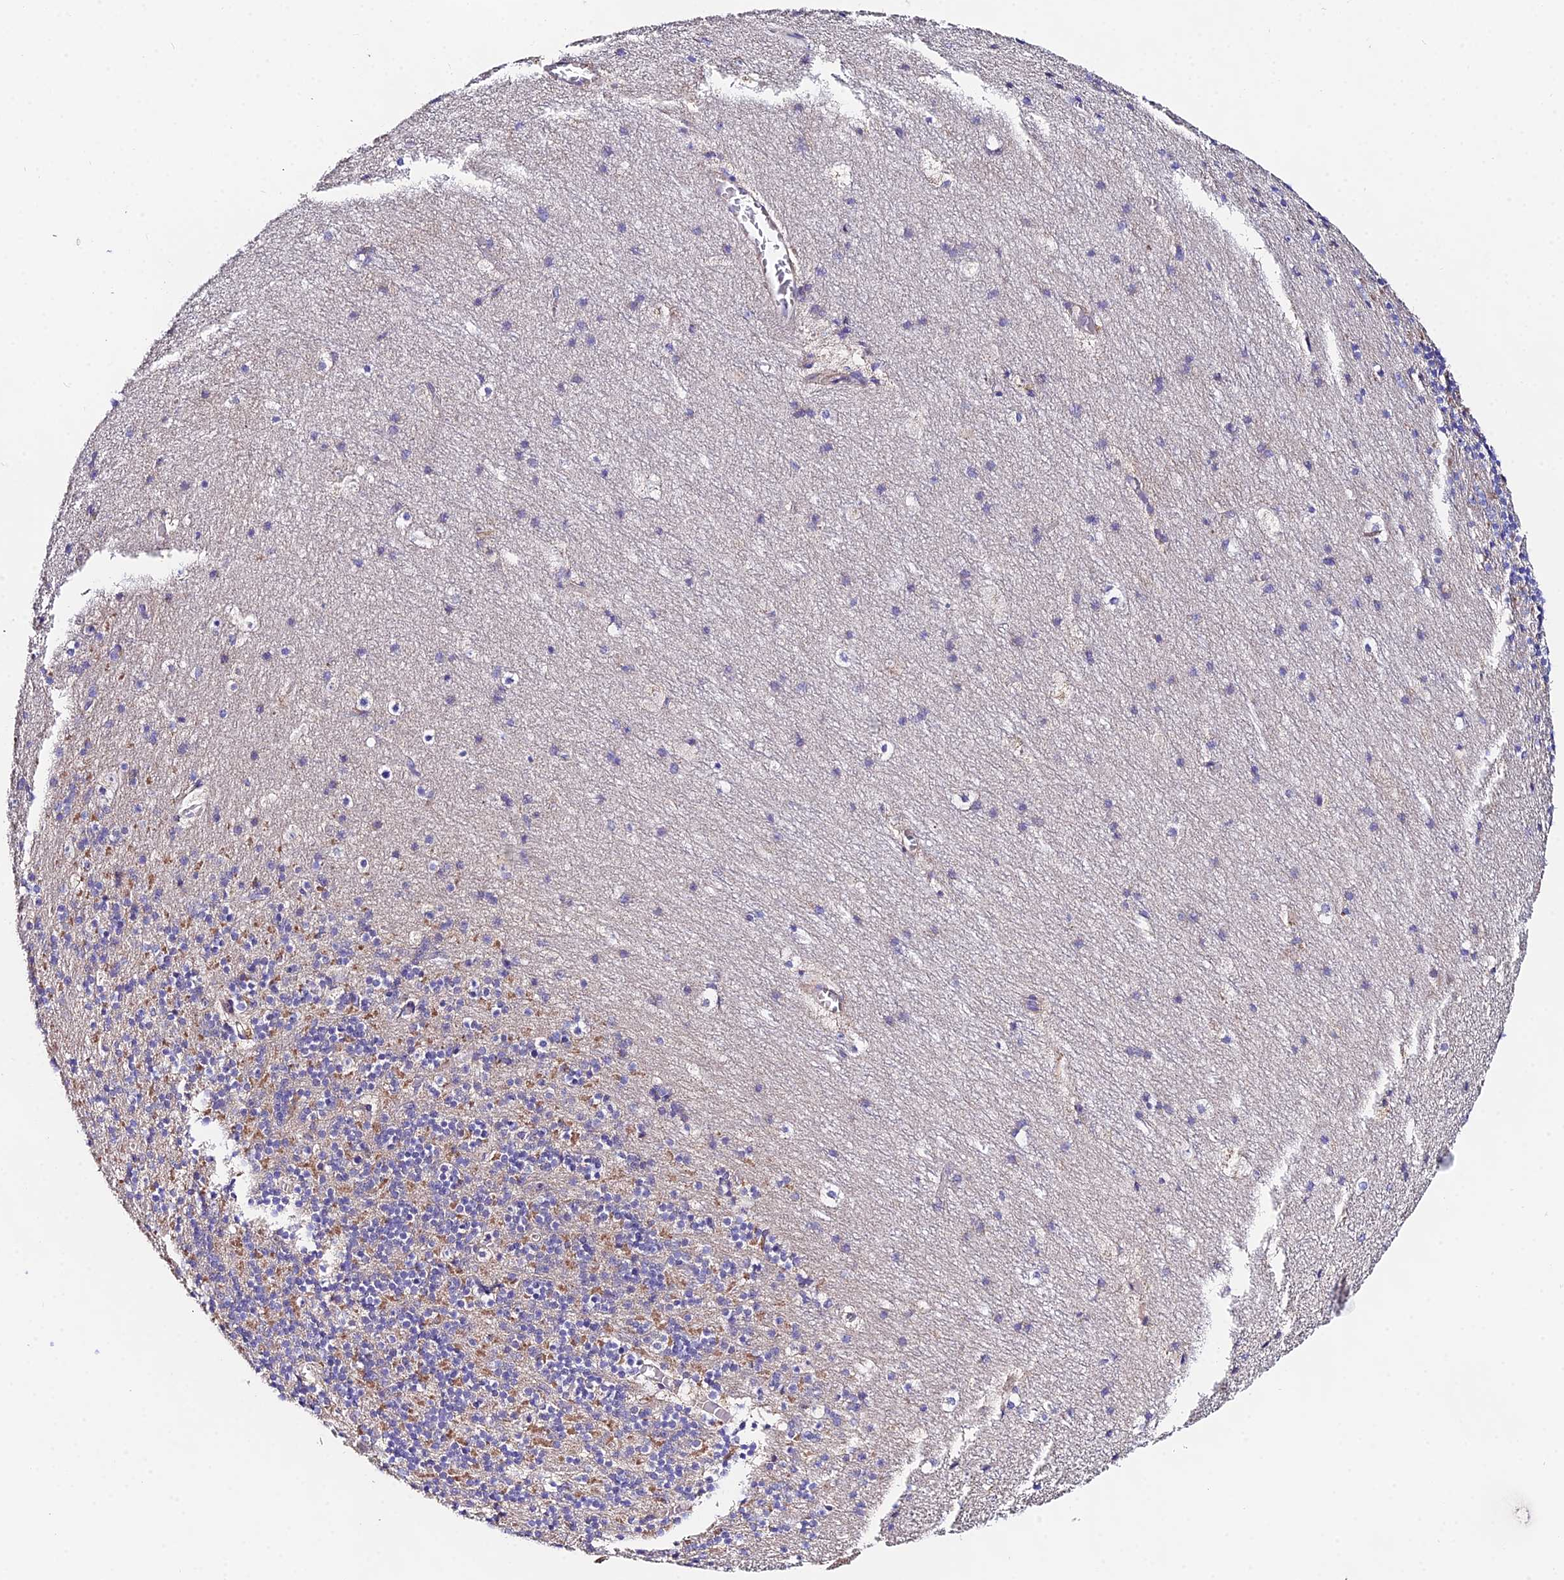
{"staining": {"intensity": "negative", "quantity": "none", "location": "none"}, "tissue": "cerebellum", "cell_type": "Cells in granular layer", "image_type": "normal", "snomed": [{"axis": "morphology", "description": "Normal tissue, NOS"}, {"axis": "topography", "description": "Cerebellum"}], "caption": "High power microscopy micrograph of an immunohistochemistry (IHC) image of normal cerebellum, revealing no significant positivity in cells in granular layer. The staining is performed using DAB (3,3'-diaminobenzidine) brown chromogen with nuclei counter-stained in using hematoxylin.", "gene": "PPP2R2A", "patient": {"sex": "male", "age": 45}}